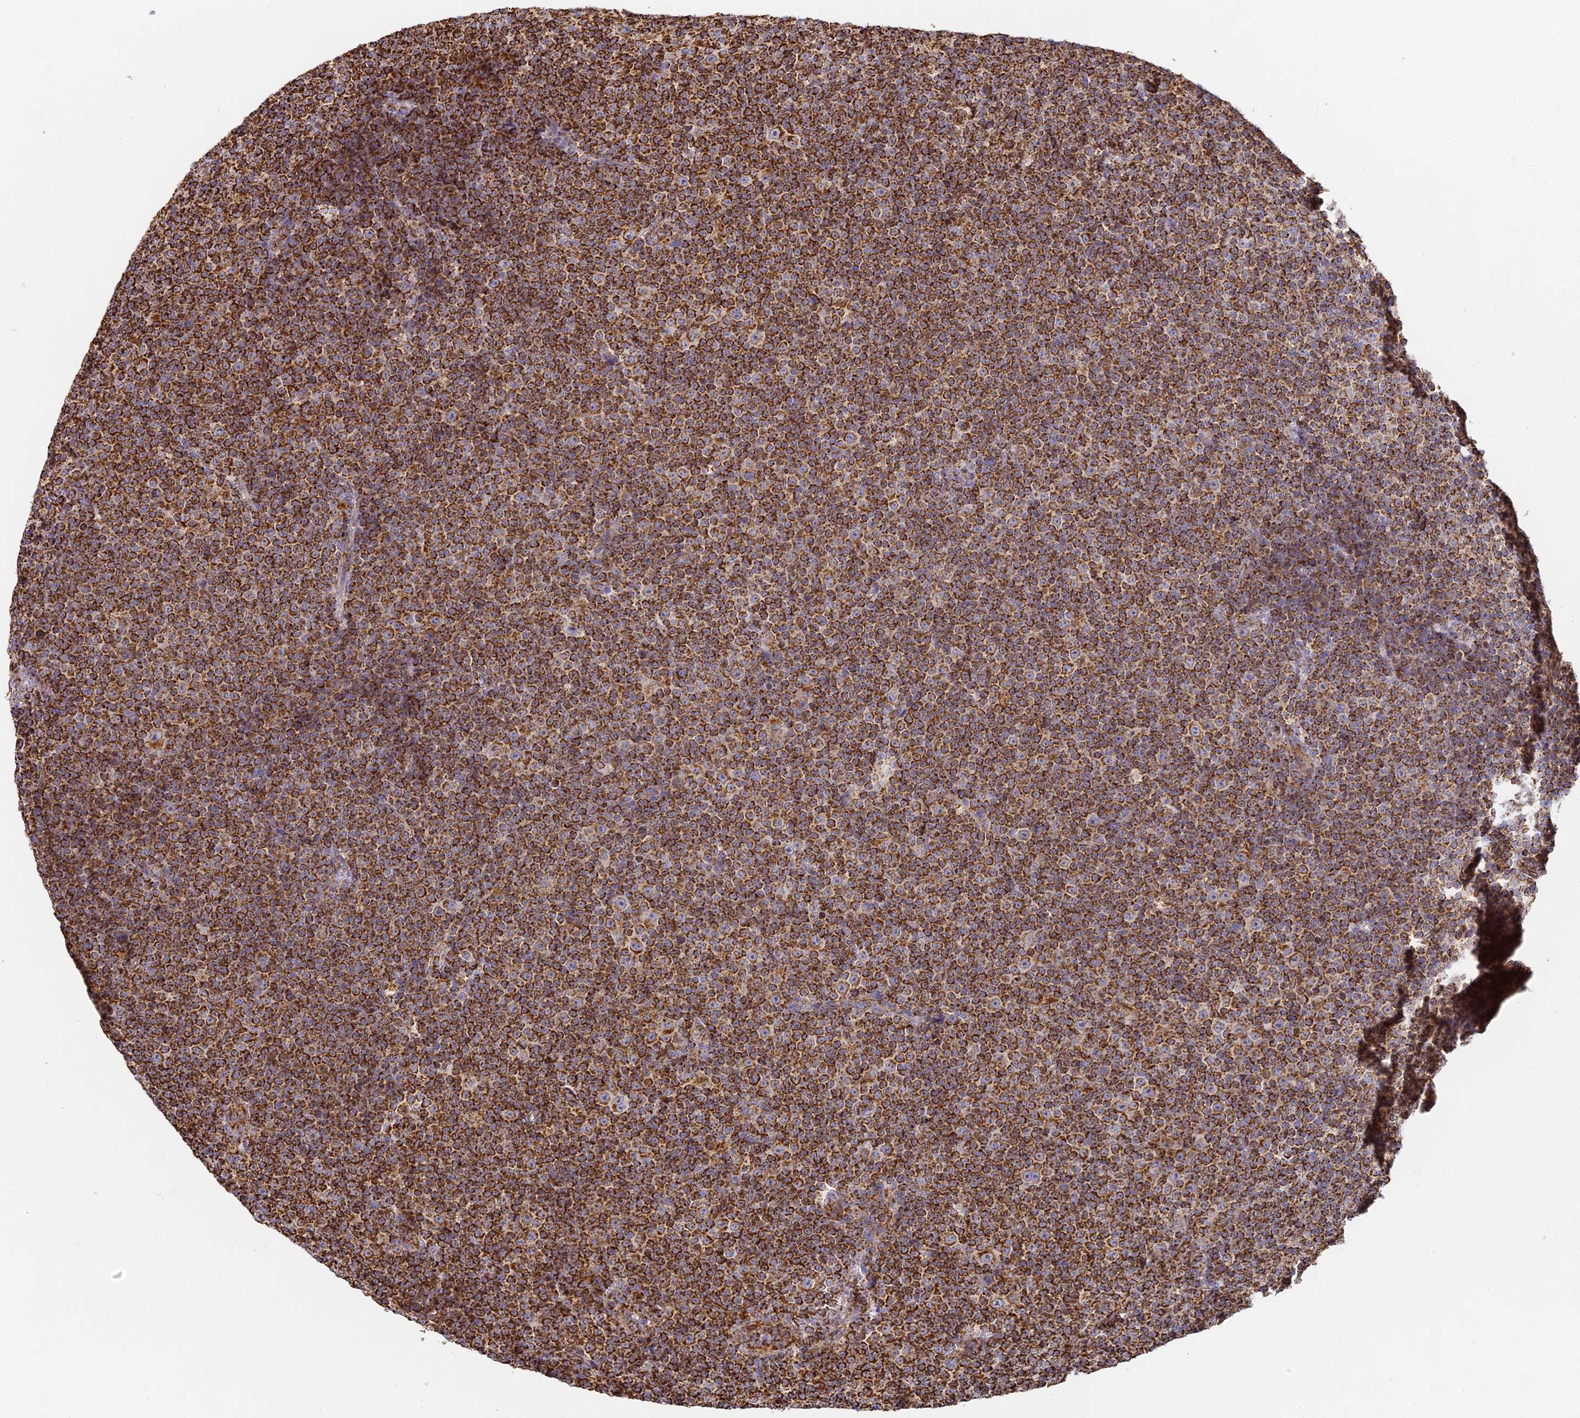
{"staining": {"intensity": "strong", "quantity": ">75%", "location": "cytoplasmic/membranous"}, "tissue": "lymphoma", "cell_type": "Tumor cells", "image_type": "cancer", "snomed": [{"axis": "morphology", "description": "Malignant lymphoma, non-Hodgkin's type, Low grade"}, {"axis": "topography", "description": "Lymph node"}], "caption": "This is an image of IHC staining of low-grade malignant lymphoma, non-Hodgkin's type, which shows strong expression in the cytoplasmic/membranous of tumor cells.", "gene": "DONSON", "patient": {"sex": "female", "age": 67}}